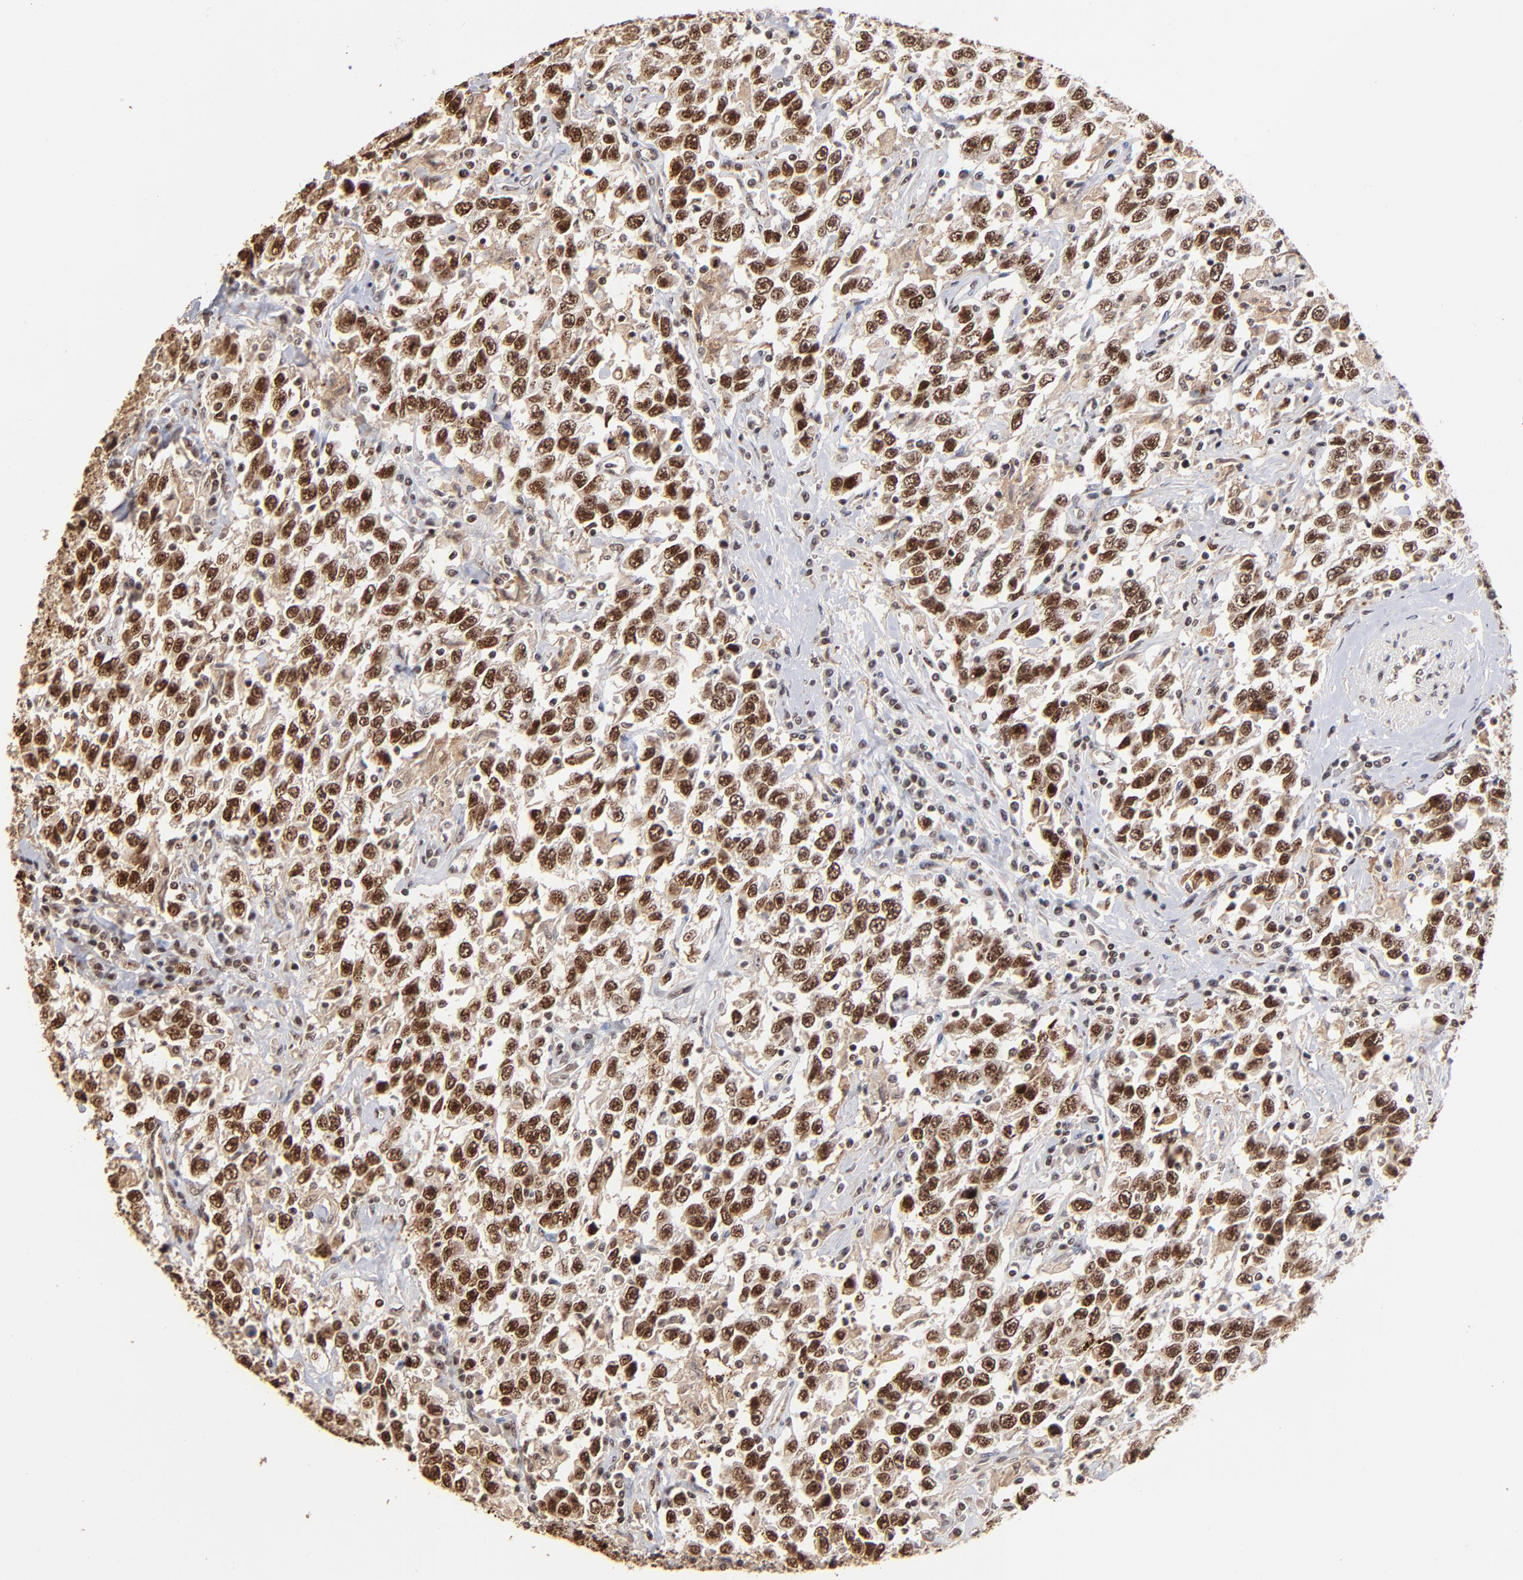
{"staining": {"intensity": "strong", "quantity": ">75%", "location": "nuclear"}, "tissue": "testis cancer", "cell_type": "Tumor cells", "image_type": "cancer", "snomed": [{"axis": "morphology", "description": "Seminoma, NOS"}, {"axis": "topography", "description": "Testis"}], "caption": "Immunohistochemistry (IHC) of human testis seminoma shows high levels of strong nuclear positivity in about >75% of tumor cells.", "gene": "ZNF146", "patient": {"sex": "male", "age": 41}}